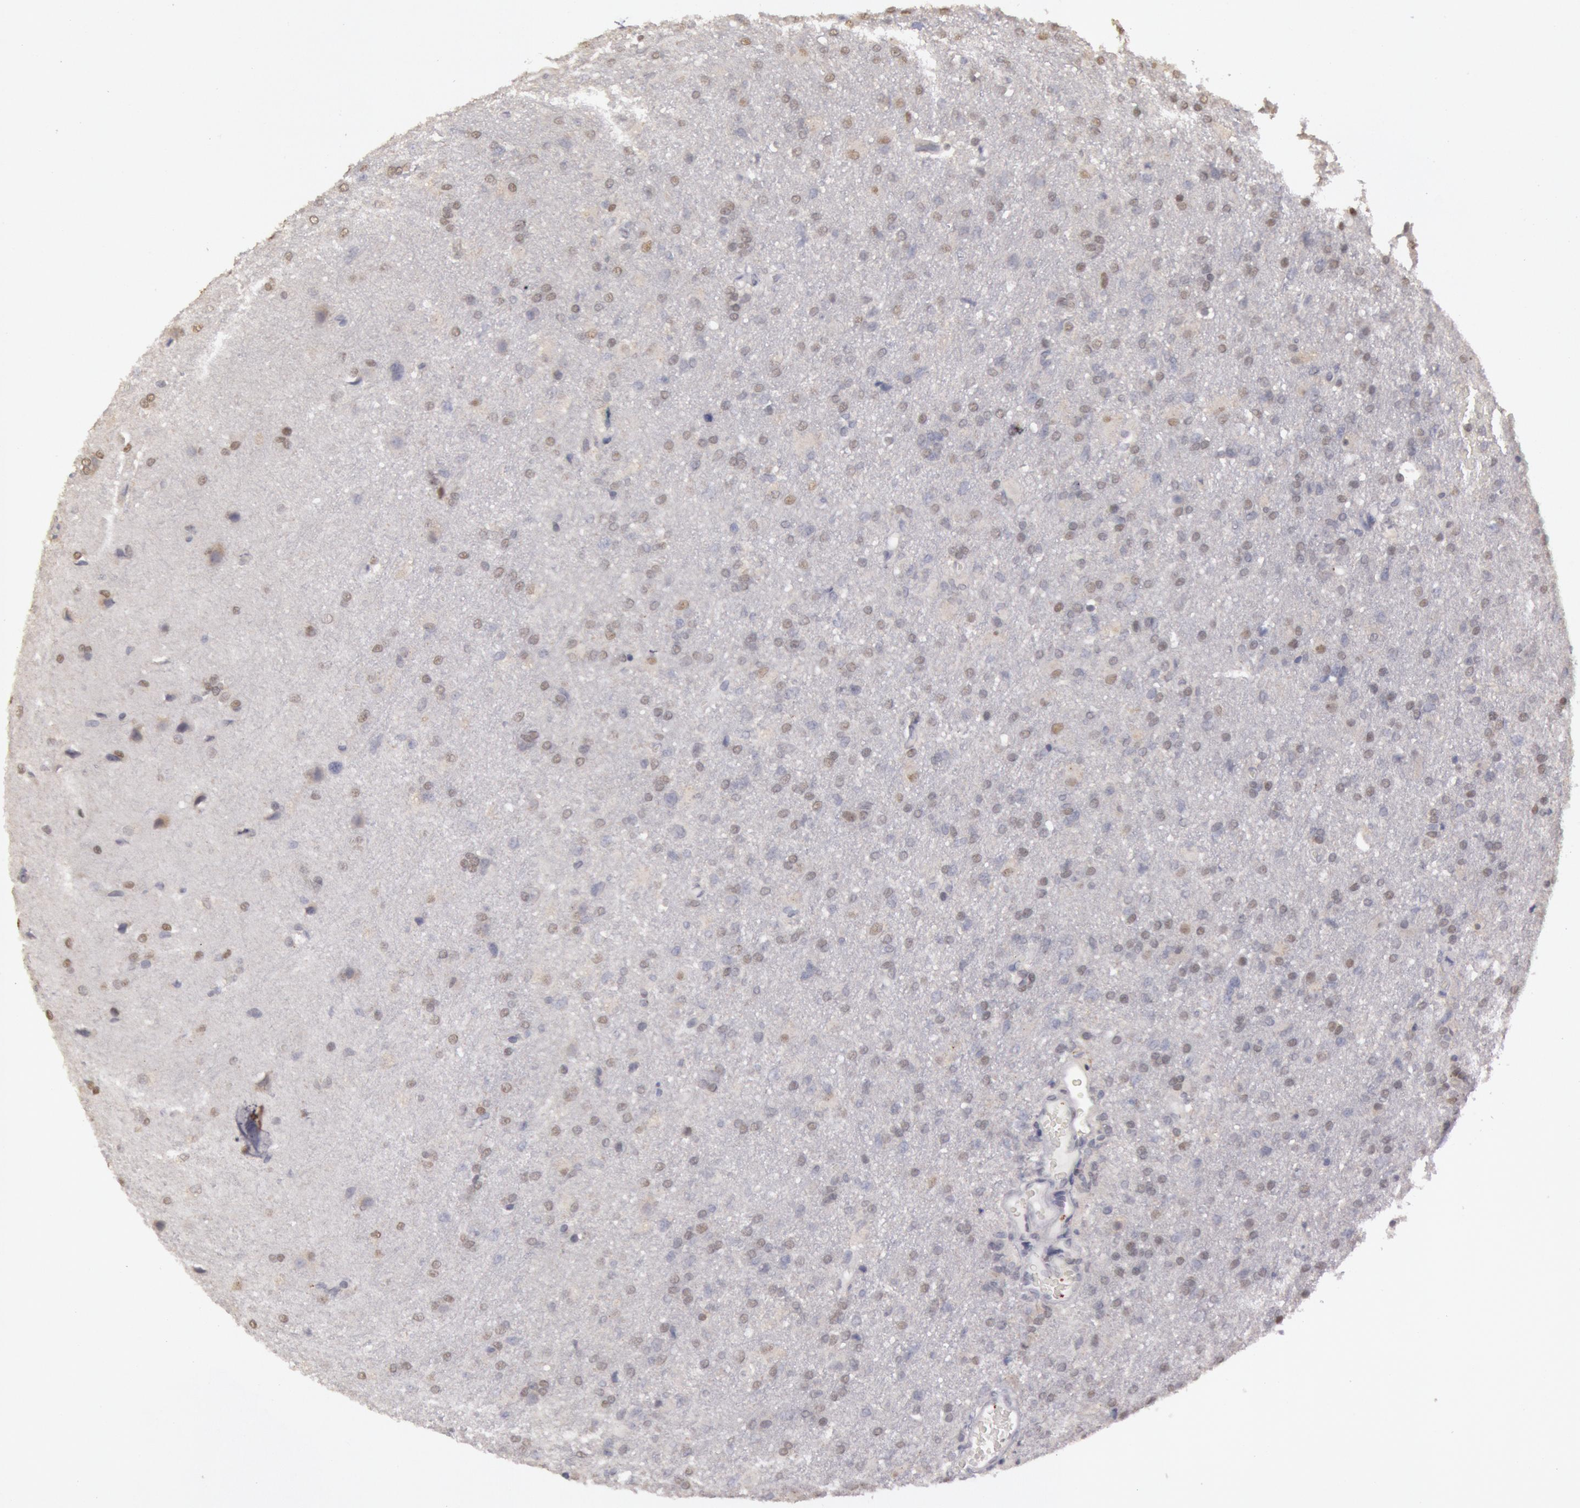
{"staining": {"intensity": "negative", "quantity": "none", "location": "none"}, "tissue": "glioma", "cell_type": "Tumor cells", "image_type": "cancer", "snomed": [{"axis": "morphology", "description": "Glioma, malignant, High grade"}, {"axis": "topography", "description": "Brain"}], "caption": "The photomicrograph shows no significant staining in tumor cells of high-grade glioma (malignant).", "gene": "RIMBP3C", "patient": {"sex": "male", "age": 68}}